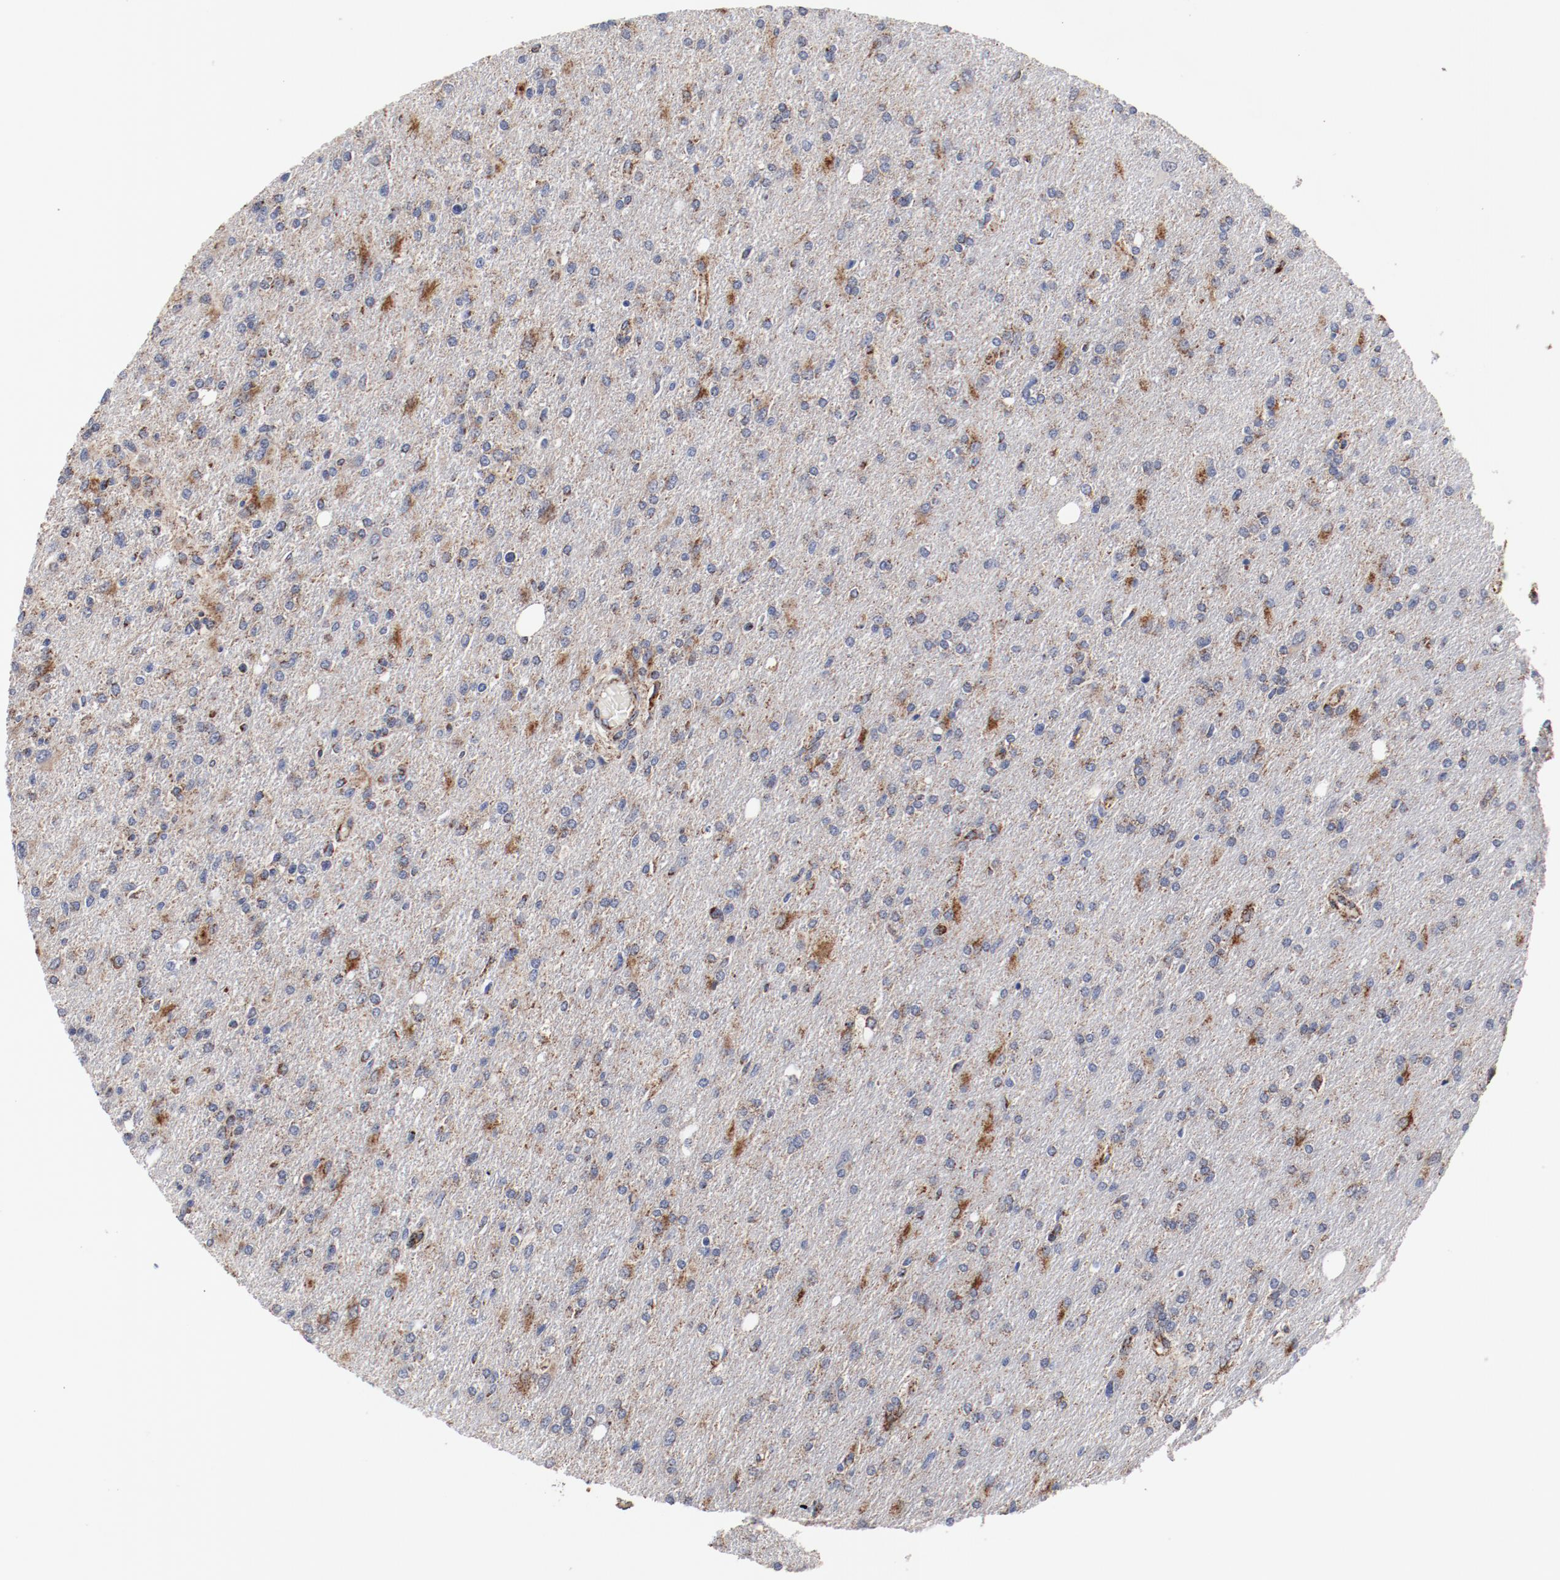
{"staining": {"intensity": "moderate", "quantity": "25%-75%", "location": "cytoplasmic/membranous"}, "tissue": "glioma", "cell_type": "Tumor cells", "image_type": "cancer", "snomed": [{"axis": "morphology", "description": "Glioma, malignant, High grade"}, {"axis": "topography", "description": "Cerebral cortex"}], "caption": "Immunohistochemistry image of neoplastic tissue: human glioma stained using immunohistochemistry displays medium levels of moderate protein expression localized specifically in the cytoplasmic/membranous of tumor cells, appearing as a cytoplasmic/membranous brown color.", "gene": "NDUFV2", "patient": {"sex": "male", "age": 76}}